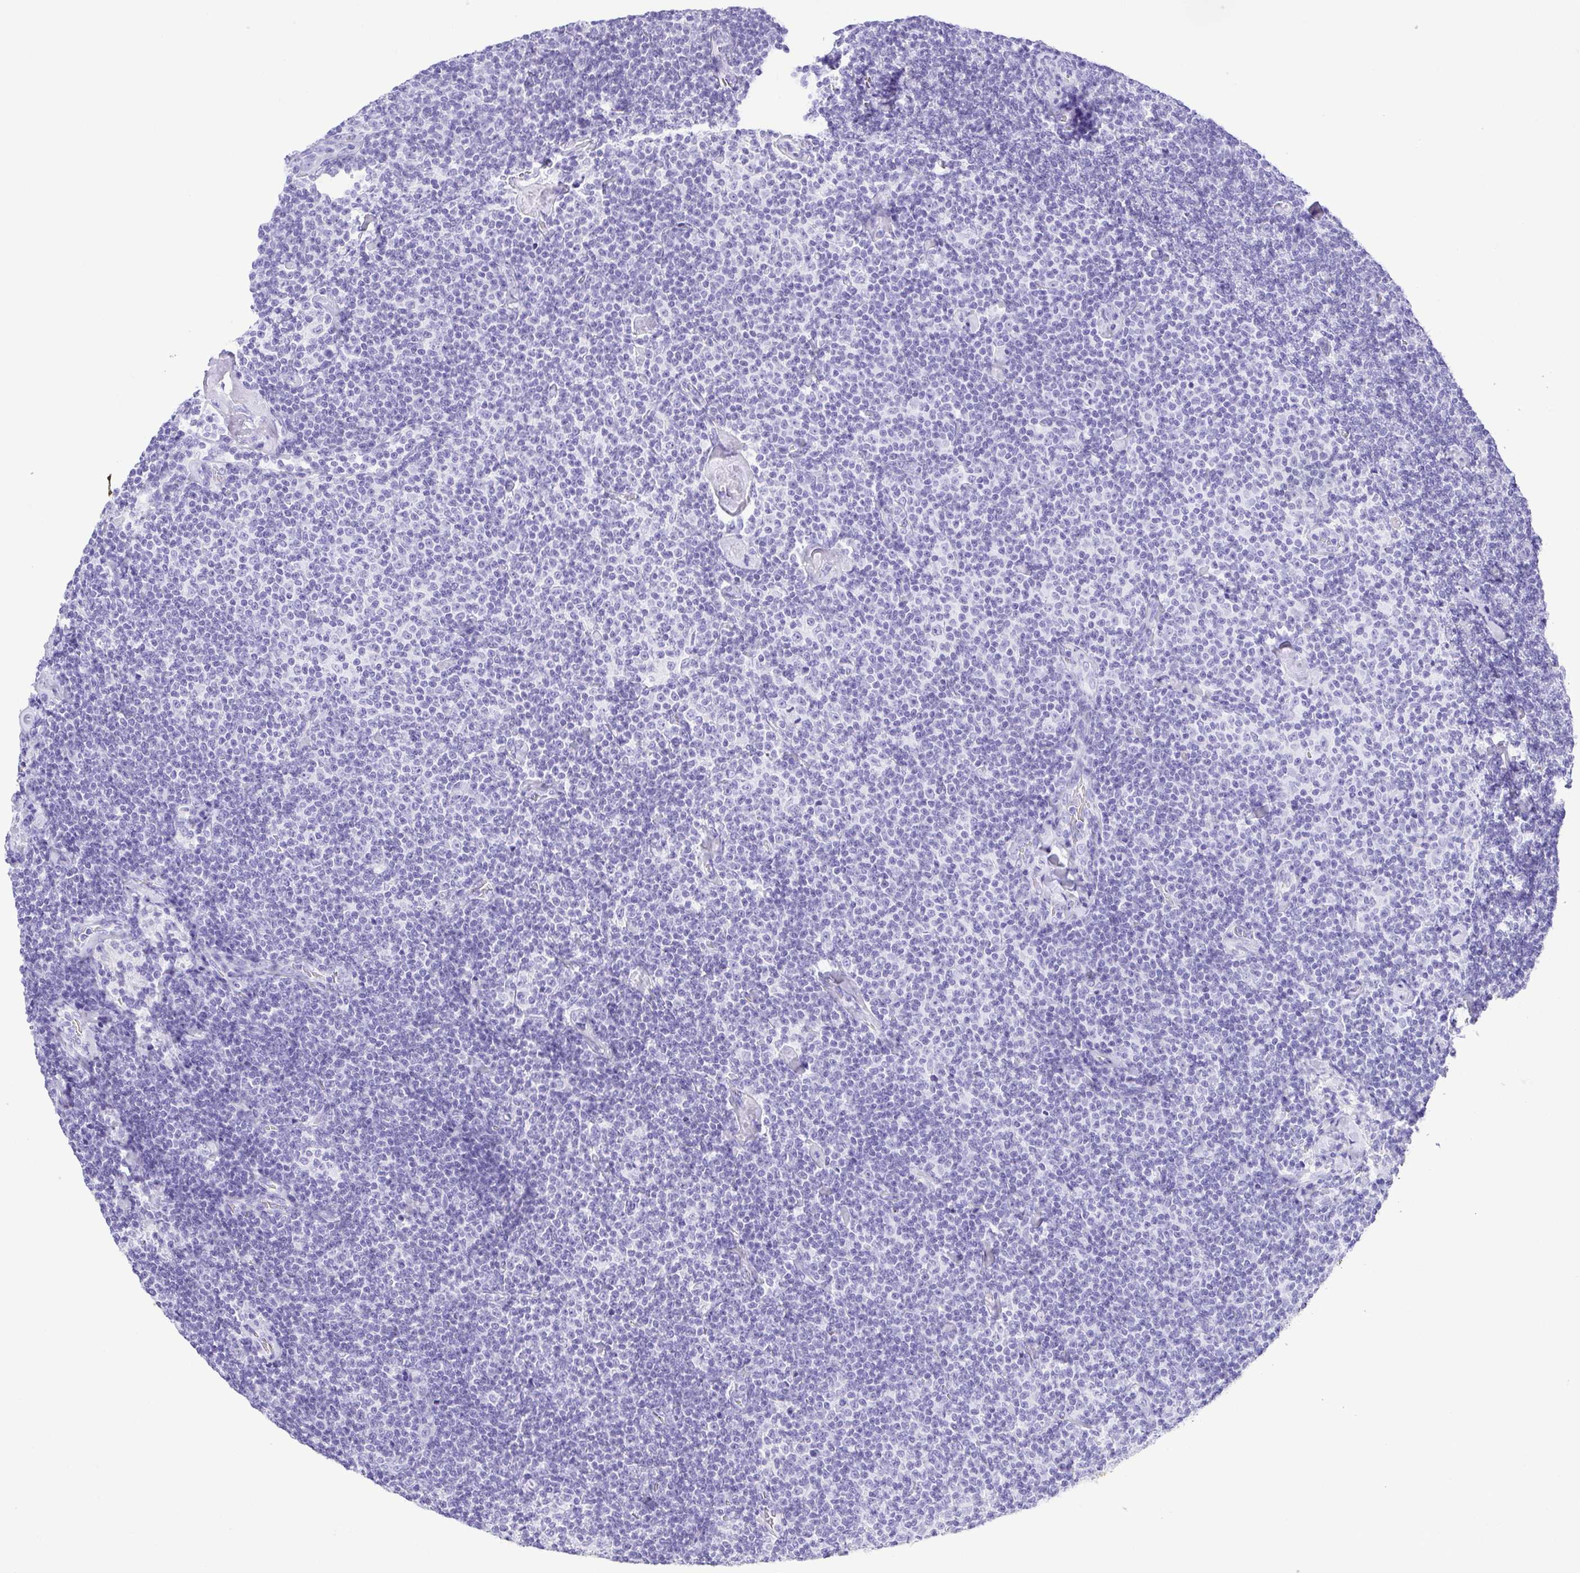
{"staining": {"intensity": "negative", "quantity": "none", "location": "none"}, "tissue": "lymphoma", "cell_type": "Tumor cells", "image_type": "cancer", "snomed": [{"axis": "morphology", "description": "Malignant lymphoma, non-Hodgkin's type, Low grade"}, {"axis": "topography", "description": "Lymph node"}], "caption": "A high-resolution image shows IHC staining of lymphoma, which displays no significant staining in tumor cells.", "gene": "CDSN", "patient": {"sex": "male", "age": 81}}